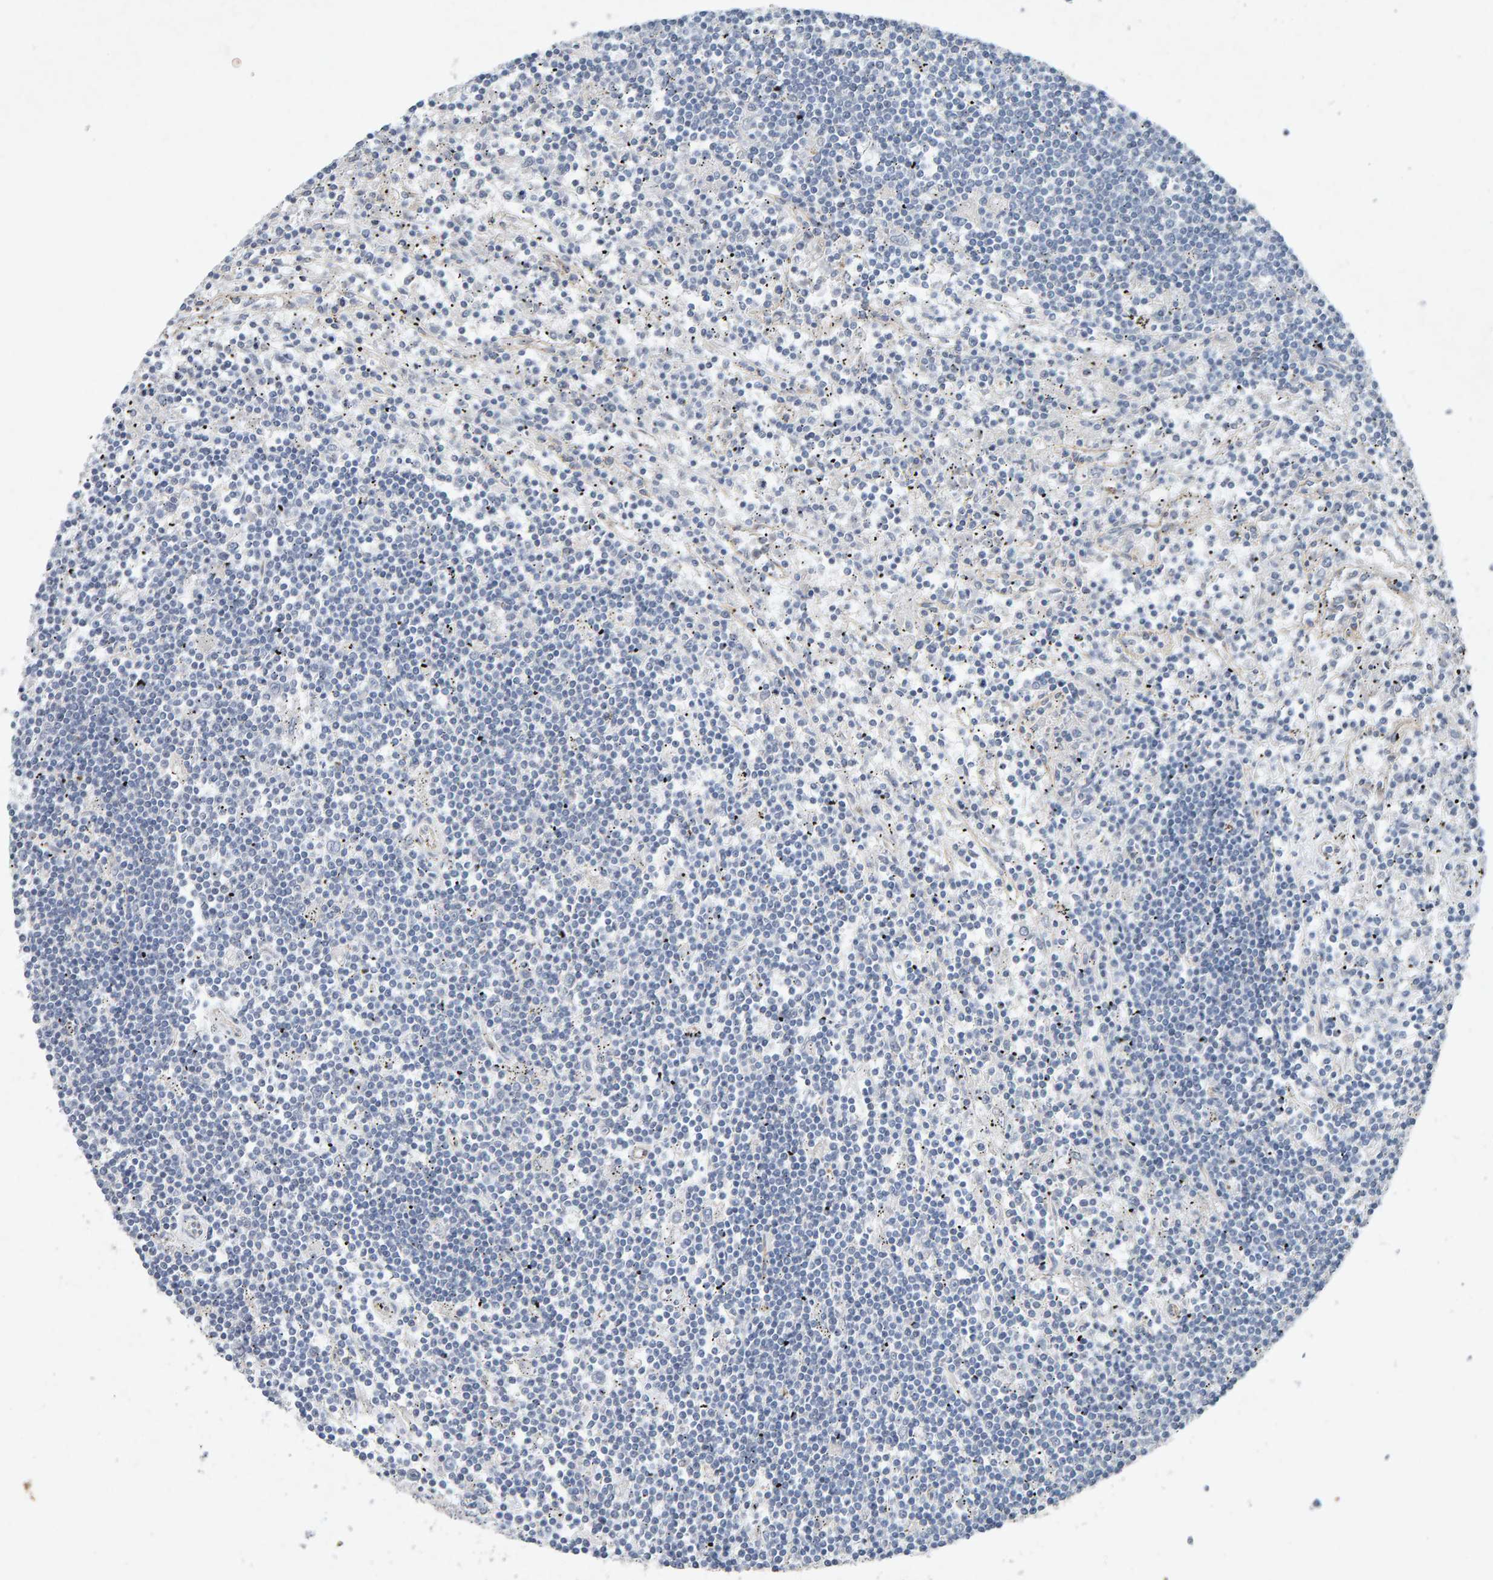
{"staining": {"intensity": "negative", "quantity": "none", "location": "none"}, "tissue": "lymphoma", "cell_type": "Tumor cells", "image_type": "cancer", "snomed": [{"axis": "morphology", "description": "Malignant lymphoma, non-Hodgkin's type, Low grade"}, {"axis": "topography", "description": "Spleen"}], "caption": "Human malignant lymphoma, non-Hodgkin's type (low-grade) stained for a protein using immunohistochemistry (IHC) exhibits no staining in tumor cells.", "gene": "PTPRM", "patient": {"sex": "male", "age": 76}}